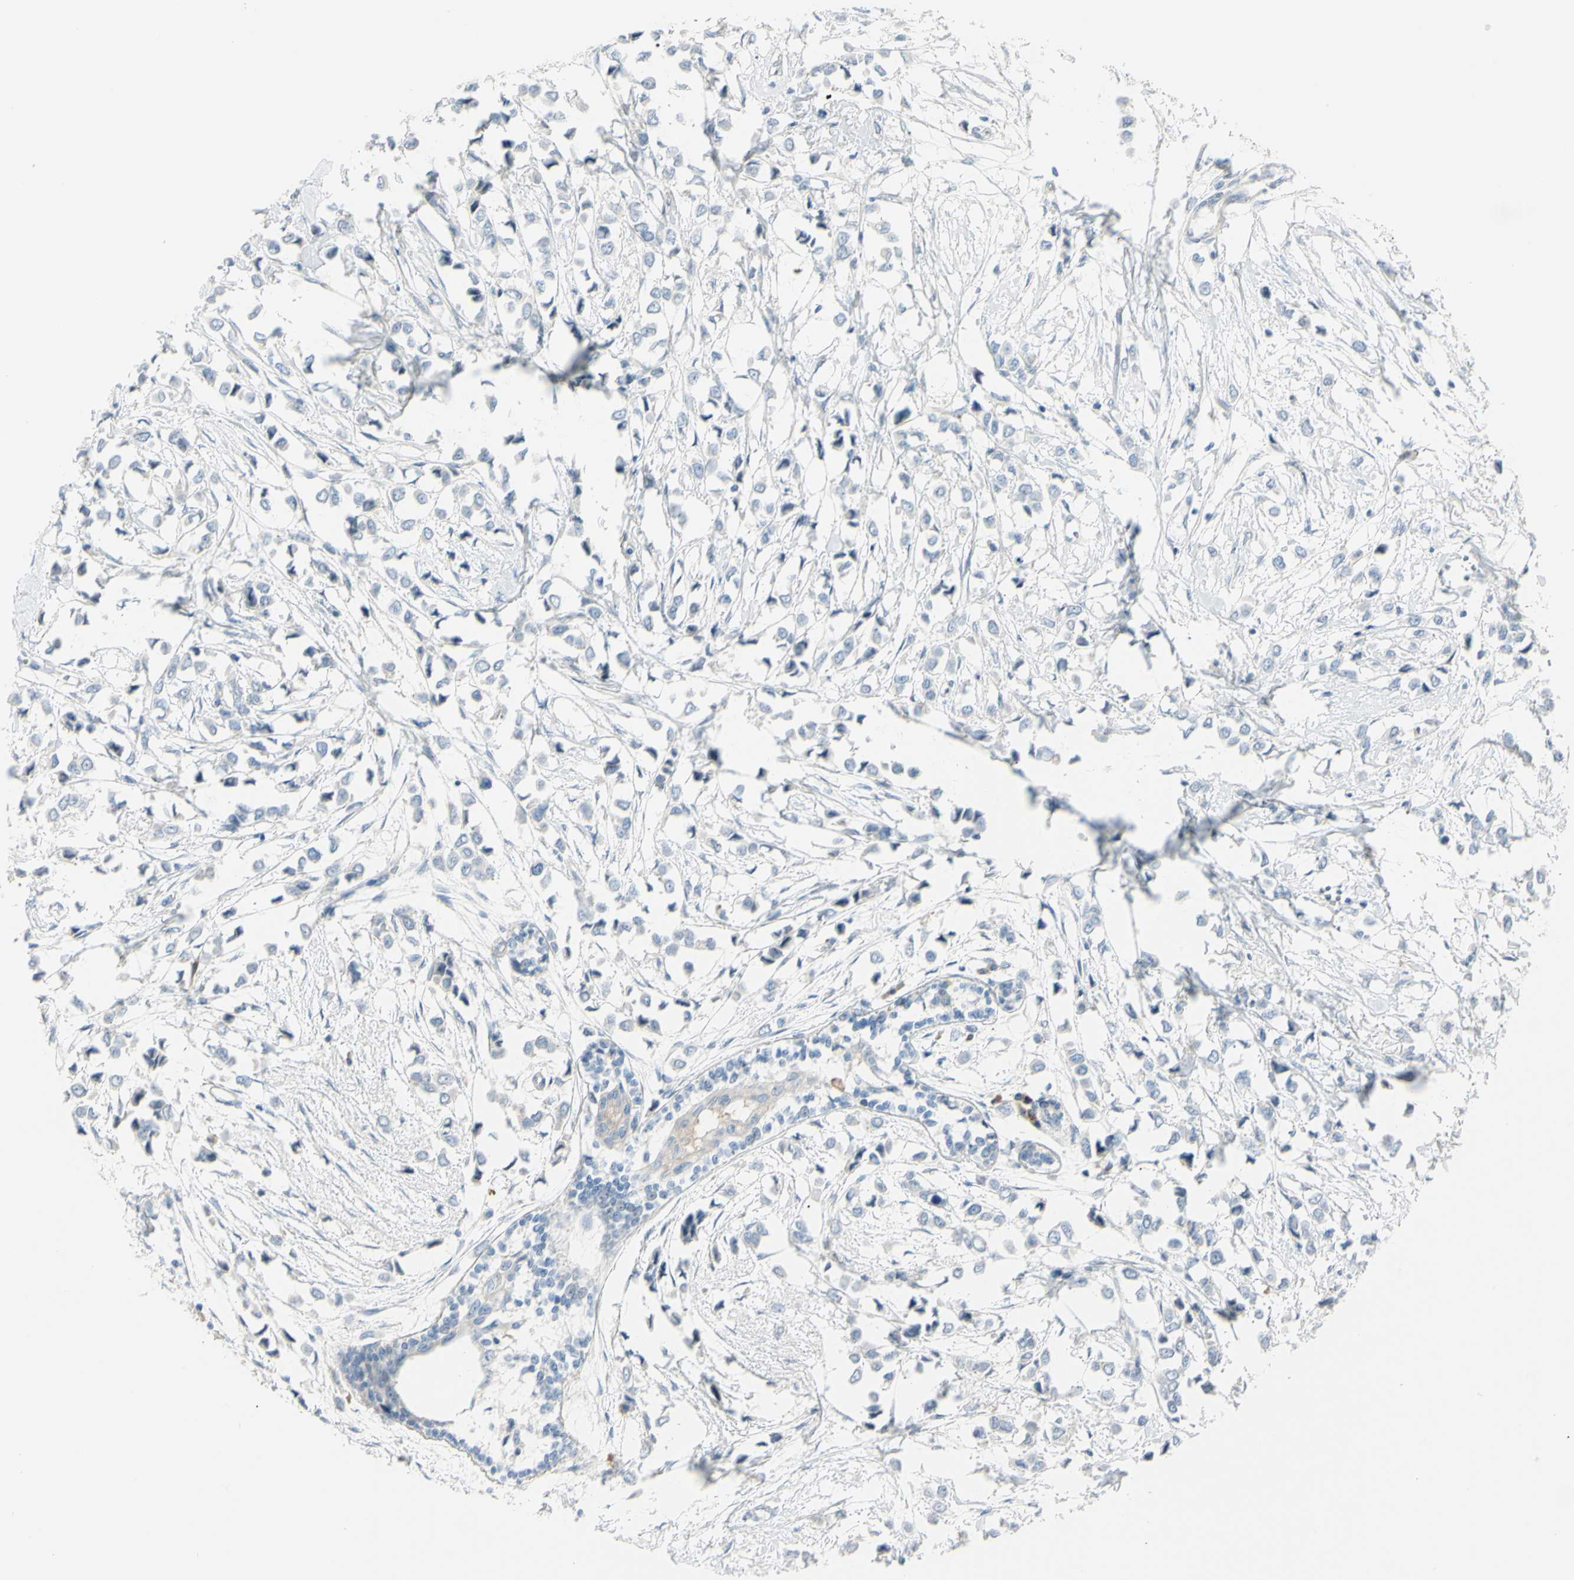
{"staining": {"intensity": "negative", "quantity": "none", "location": "none"}, "tissue": "breast cancer", "cell_type": "Tumor cells", "image_type": "cancer", "snomed": [{"axis": "morphology", "description": "Lobular carcinoma"}, {"axis": "topography", "description": "Breast"}], "caption": "An immunohistochemistry image of breast lobular carcinoma is shown. There is no staining in tumor cells of breast lobular carcinoma.", "gene": "LRRK1", "patient": {"sex": "female", "age": 51}}